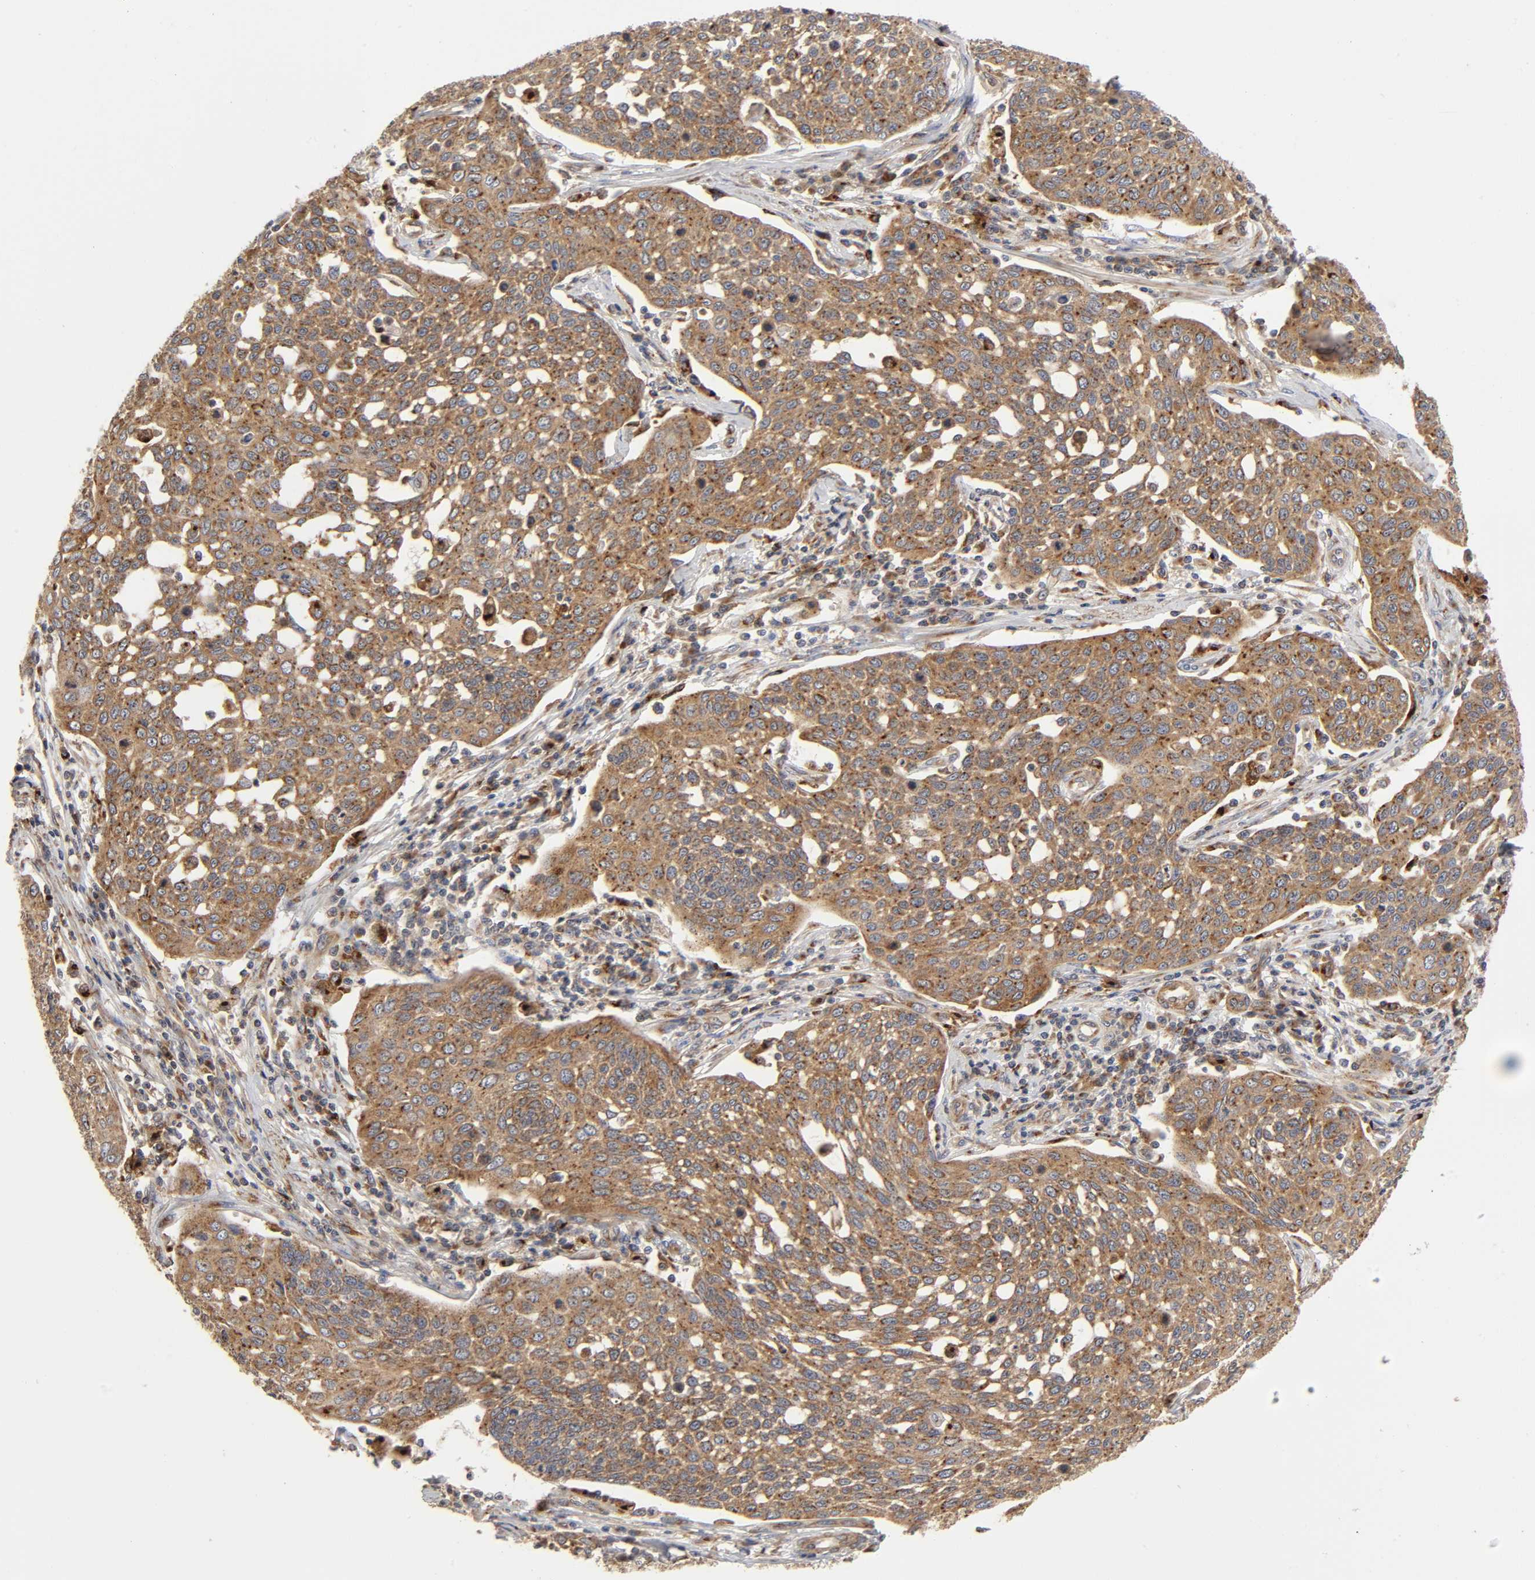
{"staining": {"intensity": "moderate", "quantity": ">75%", "location": "cytoplasmic/membranous"}, "tissue": "cervical cancer", "cell_type": "Tumor cells", "image_type": "cancer", "snomed": [{"axis": "morphology", "description": "Squamous cell carcinoma, NOS"}, {"axis": "topography", "description": "Cervix"}], "caption": "Protein staining of squamous cell carcinoma (cervical) tissue exhibits moderate cytoplasmic/membranous staining in about >75% of tumor cells.", "gene": "GNPTG", "patient": {"sex": "female", "age": 34}}